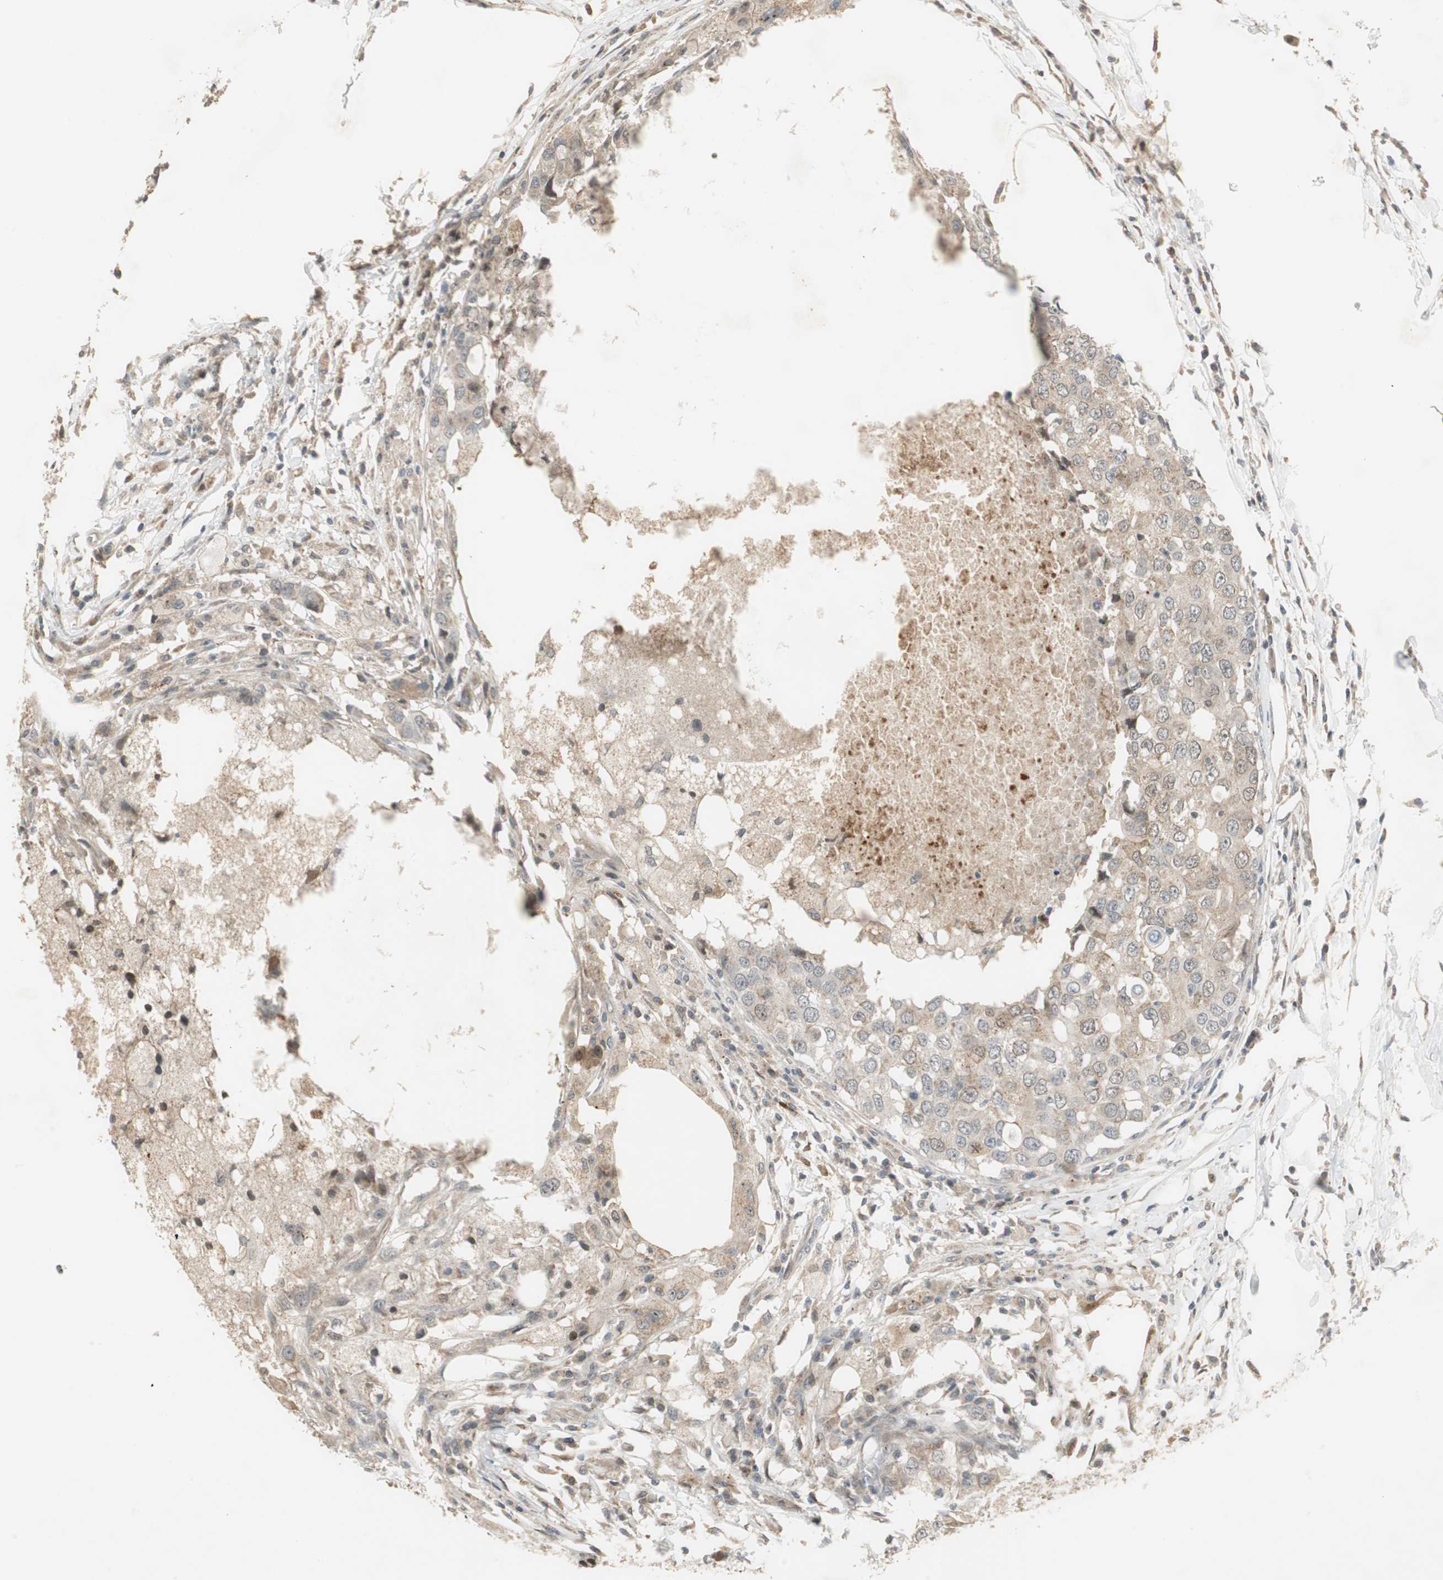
{"staining": {"intensity": "weak", "quantity": "25%-75%", "location": "cytoplasmic/membranous"}, "tissue": "breast cancer", "cell_type": "Tumor cells", "image_type": "cancer", "snomed": [{"axis": "morphology", "description": "Duct carcinoma"}, {"axis": "topography", "description": "Breast"}], "caption": "About 25%-75% of tumor cells in breast infiltrating ductal carcinoma show weak cytoplasmic/membranous protein expression as visualized by brown immunohistochemical staining.", "gene": "SNX4", "patient": {"sex": "female", "age": 27}}